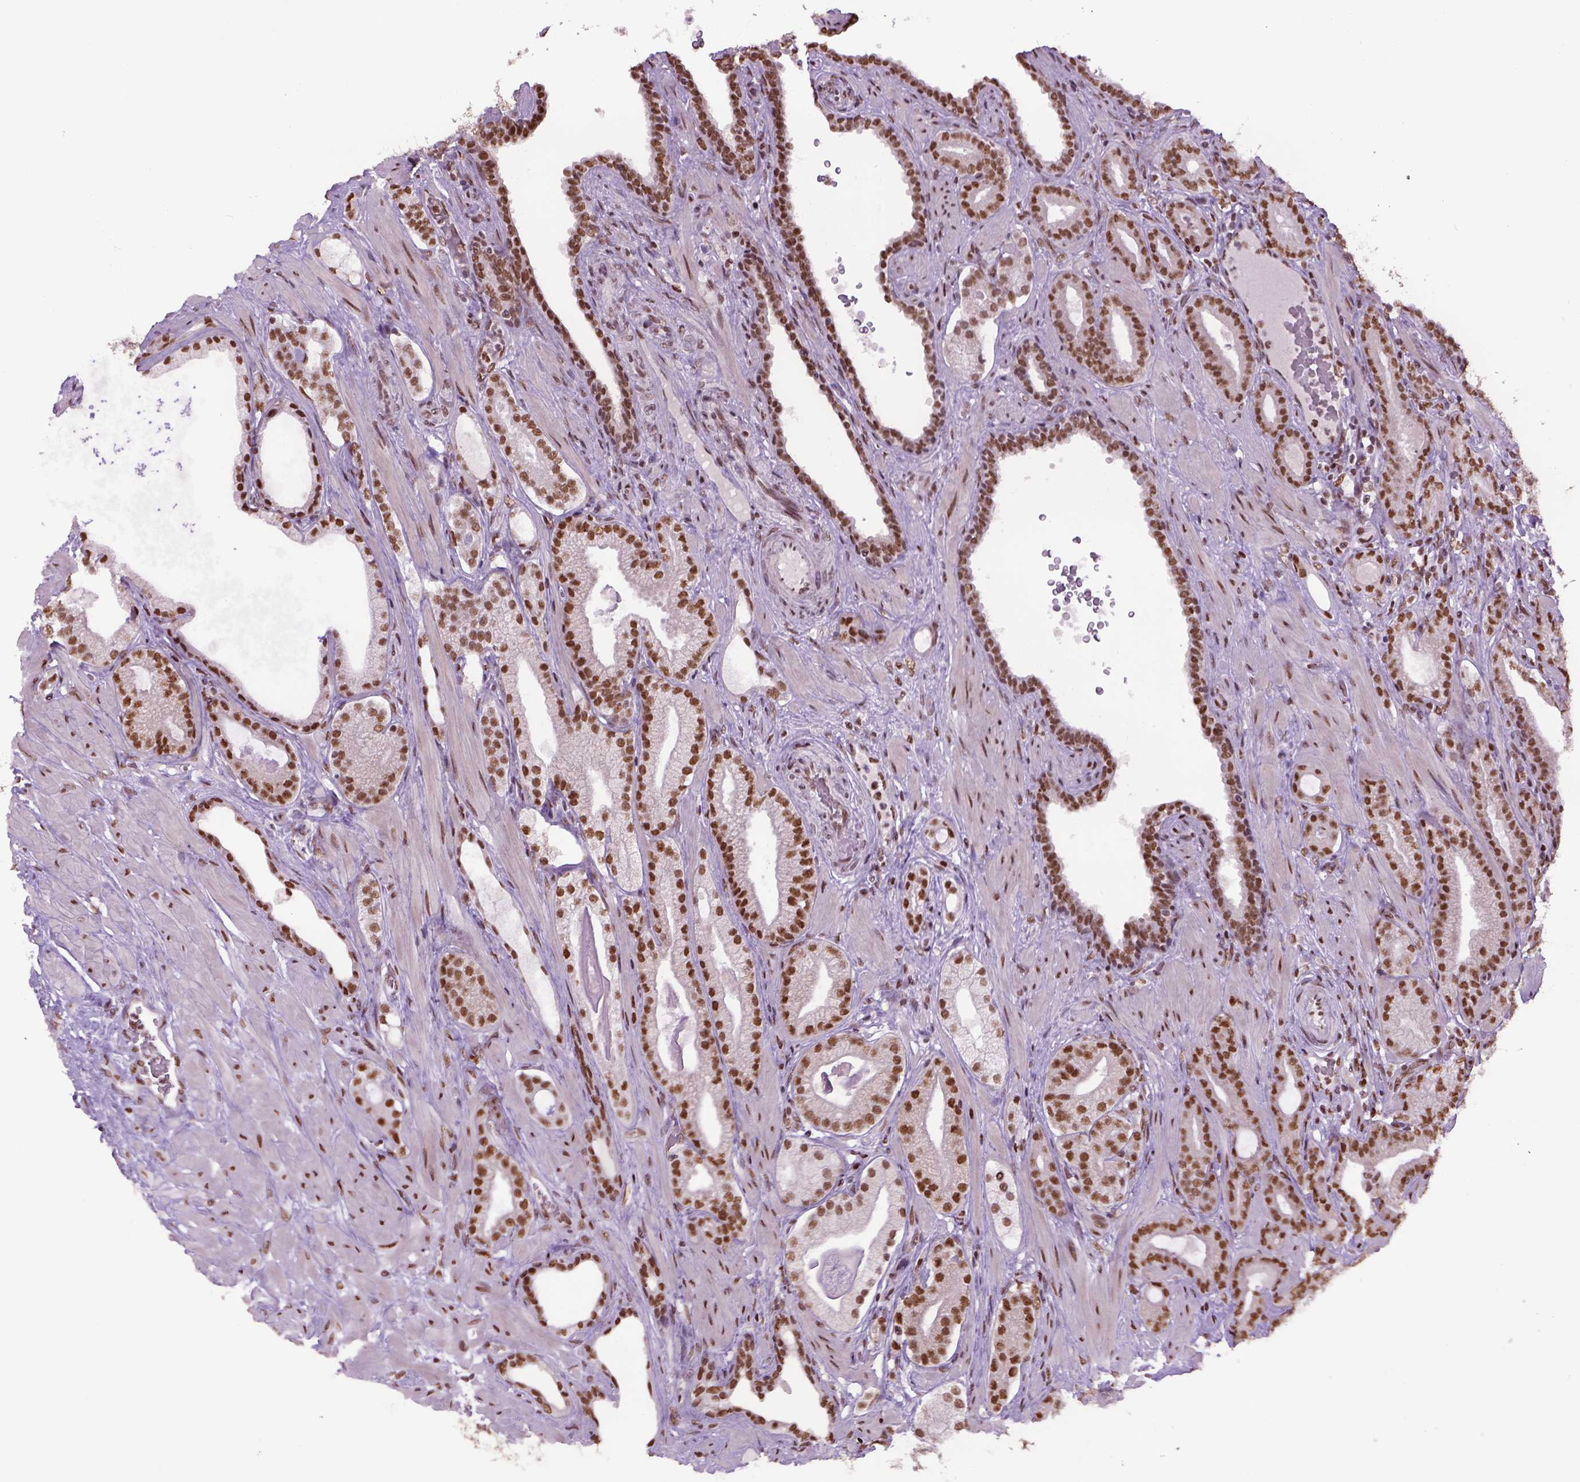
{"staining": {"intensity": "strong", "quantity": ">75%", "location": "nuclear"}, "tissue": "prostate cancer", "cell_type": "Tumor cells", "image_type": "cancer", "snomed": [{"axis": "morphology", "description": "Adenocarcinoma, Low grade"}, {"axis": "topography", "description": "Prostate"}], "caption": "Protein expression analysis of prostate cancer (adenocarcinoma (low-grade)) shows strong nuclear staining in approximately >75% of tumor cells.", "gene": "FANCE", "patient": {"sex": "male", "age": 57}}